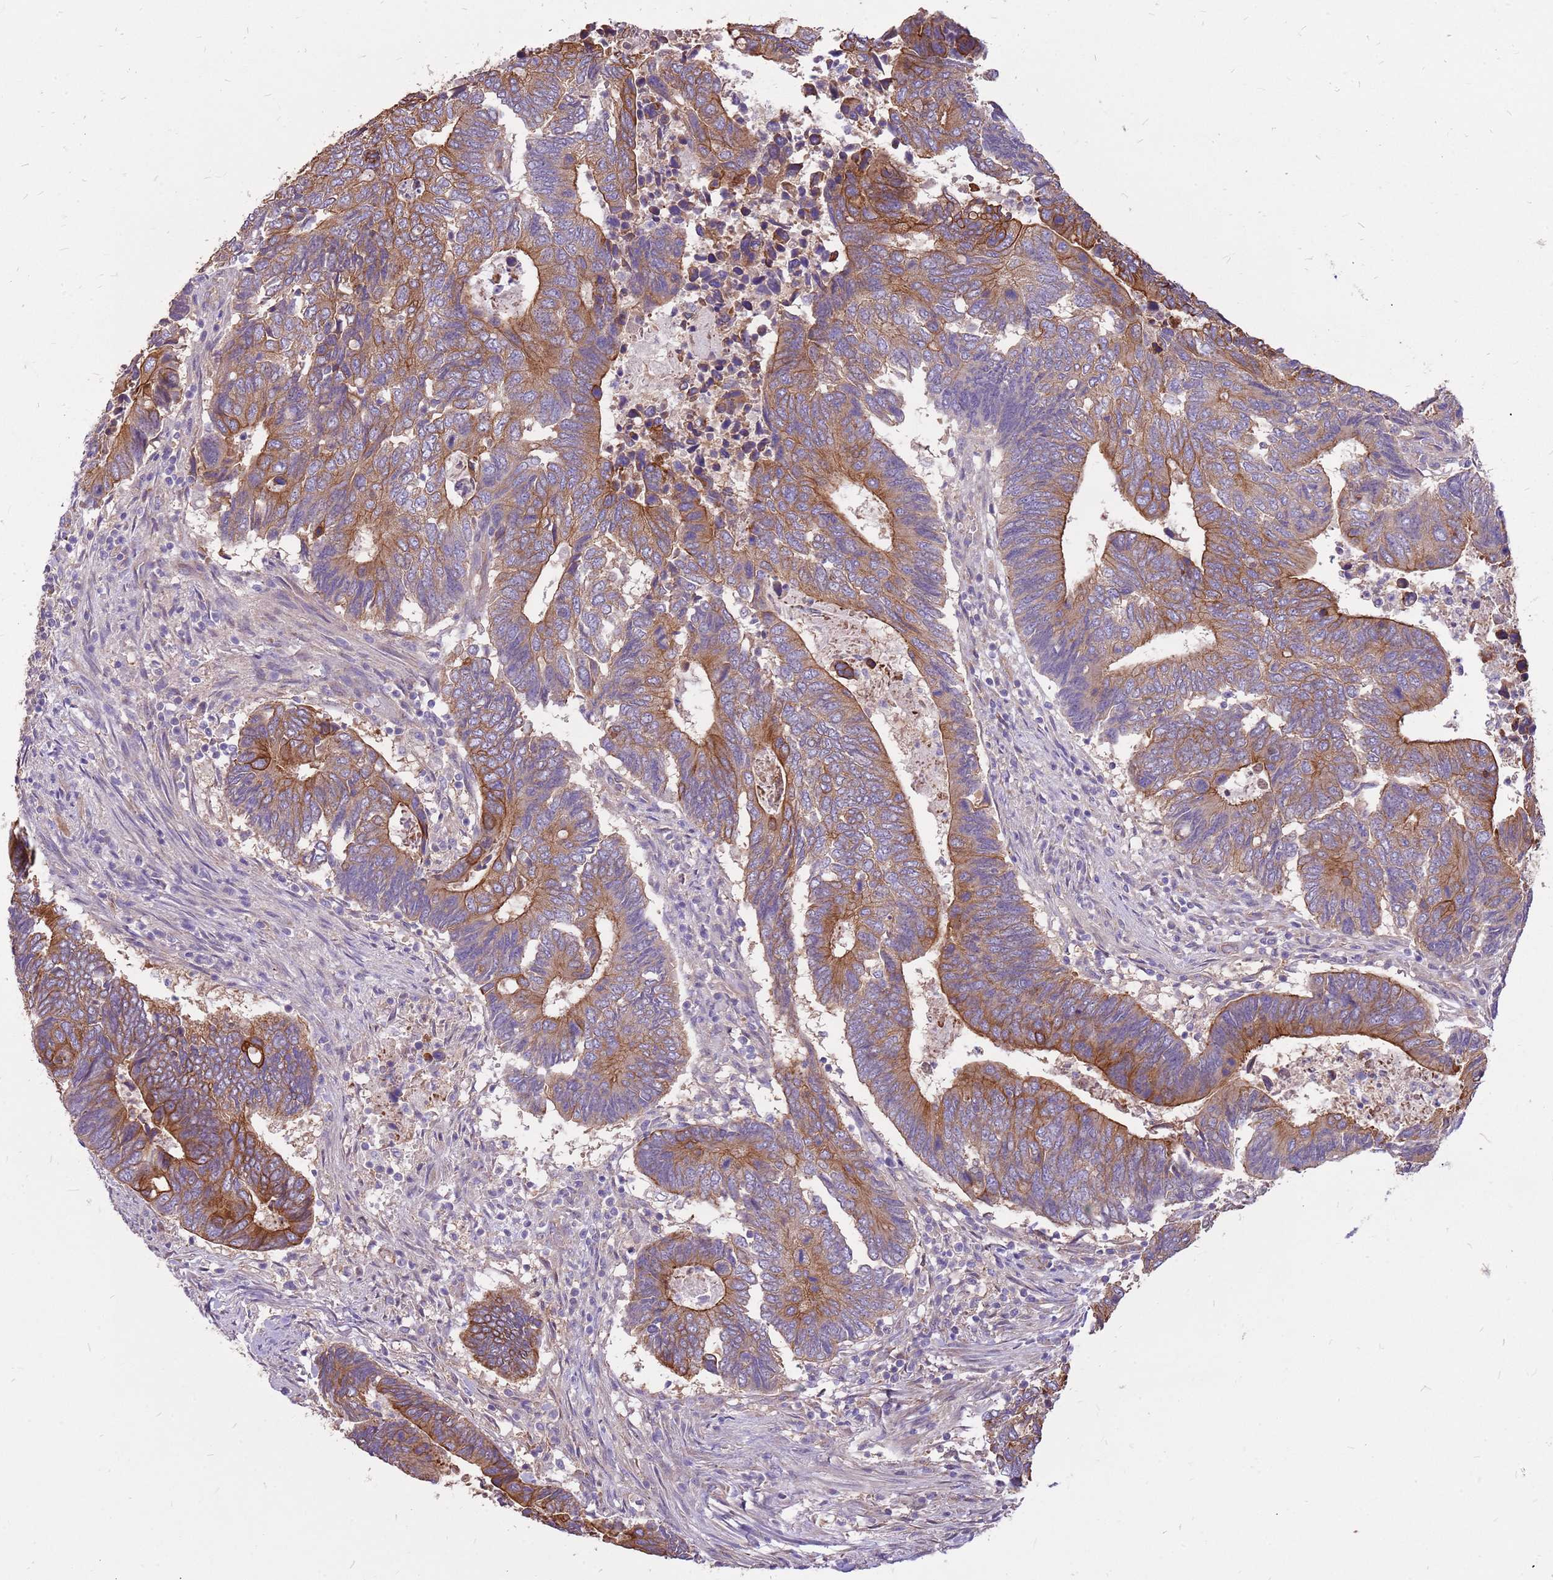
{"staining": {"intensity": "moderate", "quantity": "25%-75%", "location": "cytoplasmic/membranous"}, "tissue": "colorectal cancer", "cell_type": "Tumor cells", "image_type": "cancer", "snomed": [{"axis": "morphology", "description": "Adenocarcinoma, NOS"}, {"axis": "topography", "description": "Colon"}], "caption": "A micrograph of human colorectal cancer (adenocarcinoma) stained for a protein shows moderate cytoplasmic/membranous brown staining in tumor cells. (IHC, brightfield microscopy, high magnification).", "gene": "WASHC4", "patient": {"sex": "male", "age": 87}}